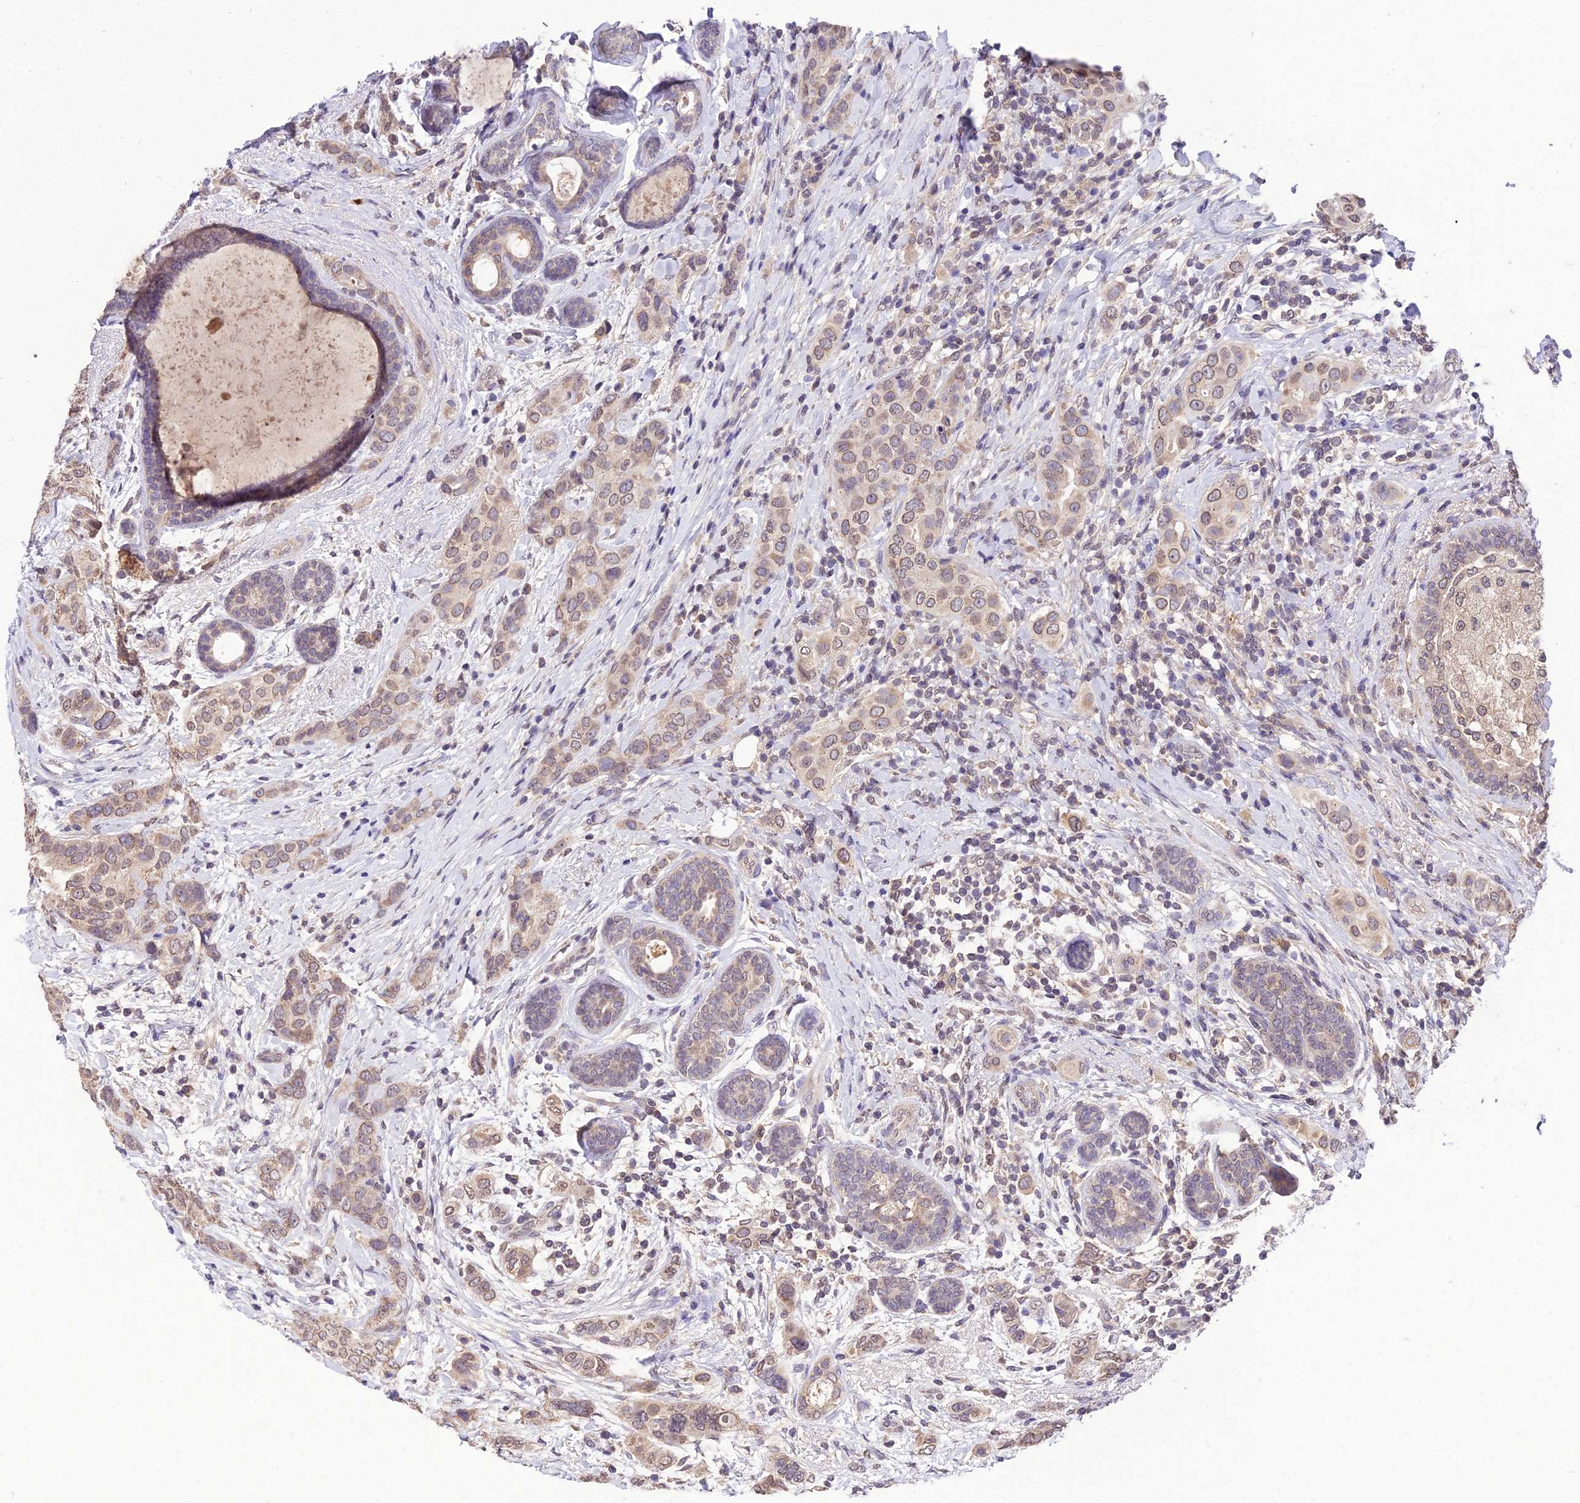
{"staining": {"intensity": "weak", "quantity": ">75%", "location": "cytoplasmic/membranous,nuclear"}, "tissue": "breast cancer", "cell_type": "Tumor cells", "image_type": "cancer", "snomed": [{"axis": "morphology", "description": "Lobular carcinoma"}, {"axis": "topography", "description": "Breast"}], "caption": "Protein expression analysis of human breast cancer reveals weak cytoplasmic/membranous and nuclear expression in approximately >75% of tumor cells.", "gene": "PGK1", "patient": {"sex": "female", "age": 51}}